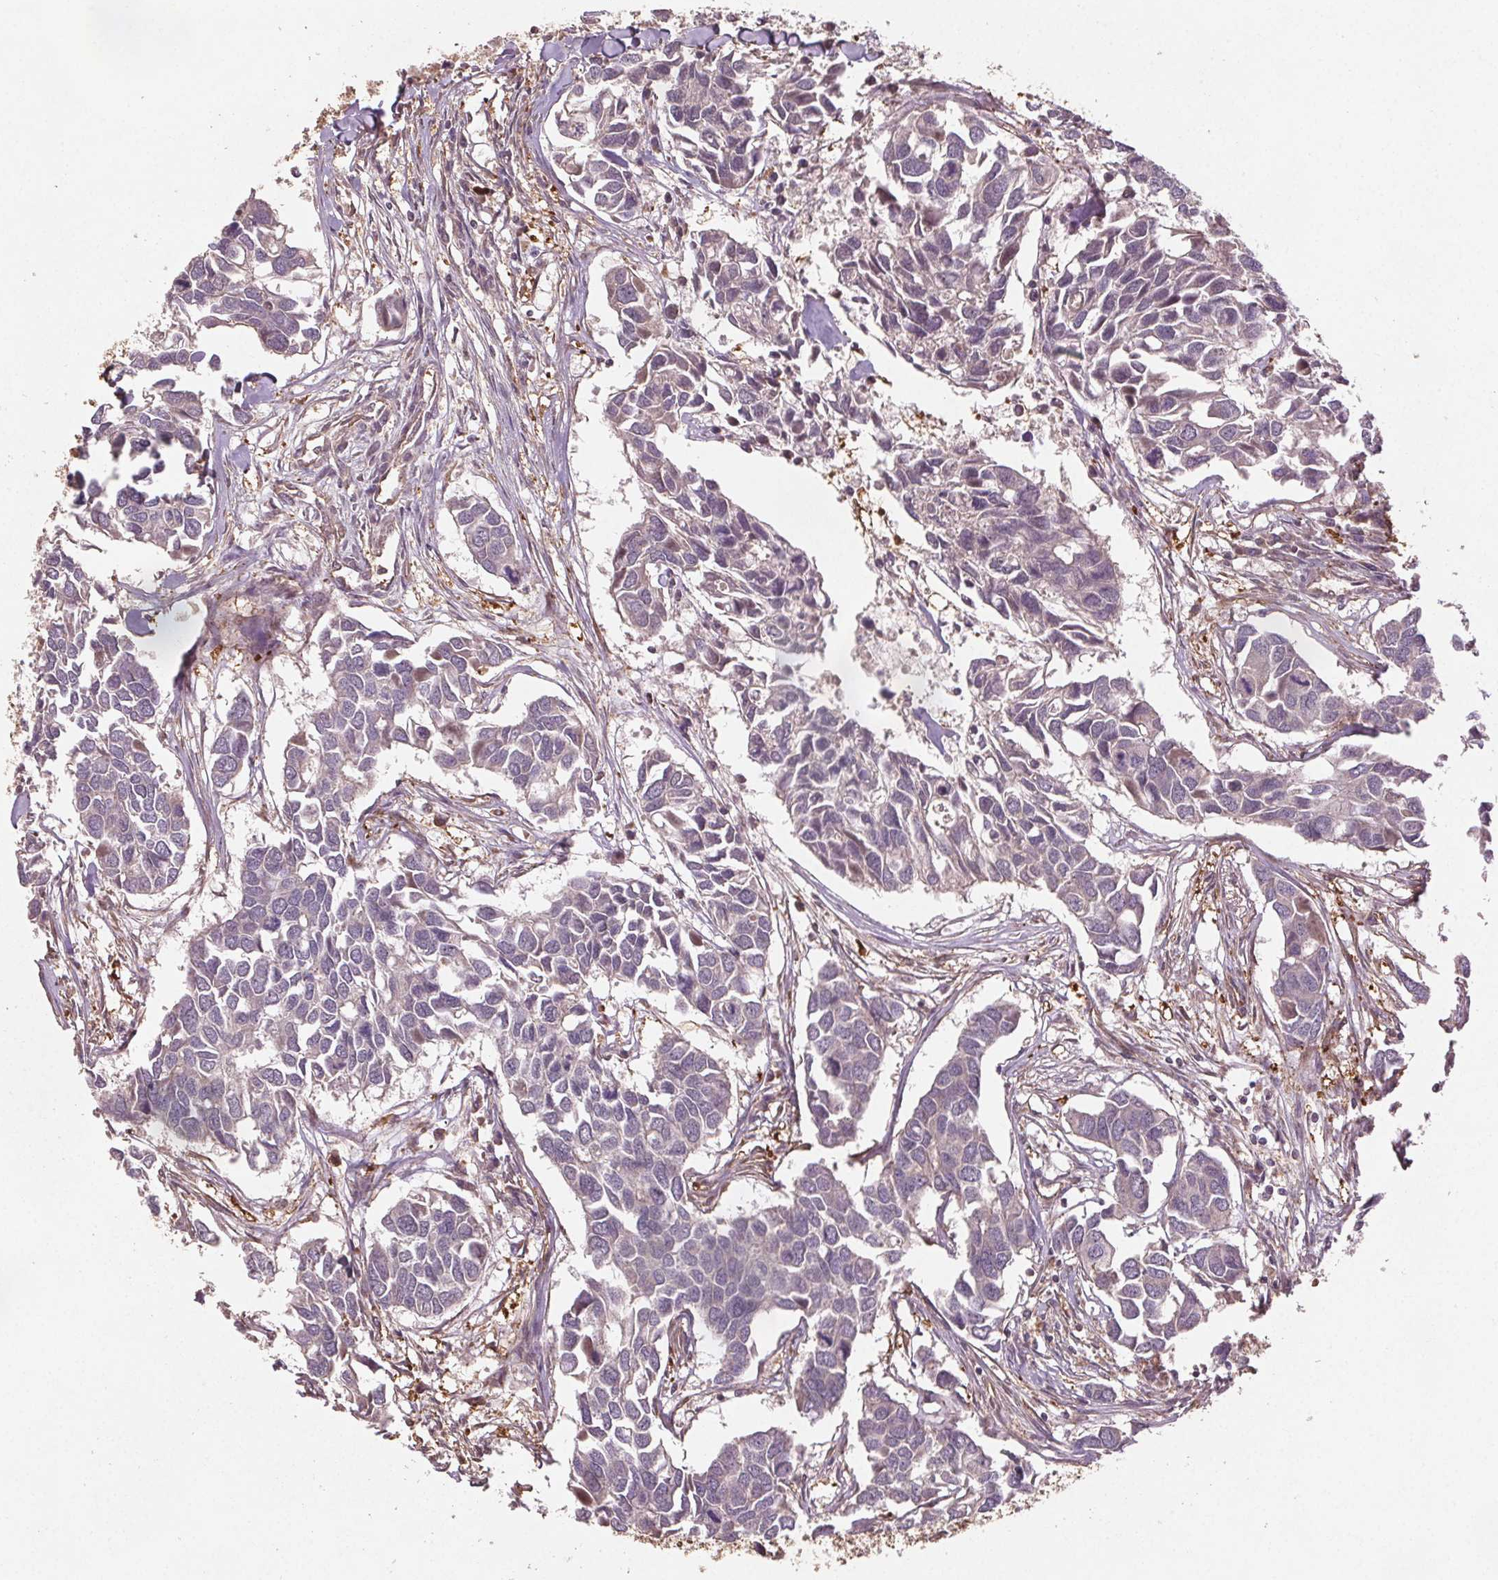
{"staining": {"intensity": "negative", "quantity": "none", "location": "none"}, "tissue": "breast cancer", "cell_type": "Tumor cells", "image_type": "cancer", "snomed": [{"axis": "morphology", "description": "Duct carcinoma"}, {"axis": "topography", "description": "Breast"}], "caption": "The immunohistochemistry micrograph has no significant staining in tumor cells of breast cancer (infiltrating ductal carcinoma) tissue.", "gene": "SEC14L2", "patient": {"sex": "female", "age": 83}}